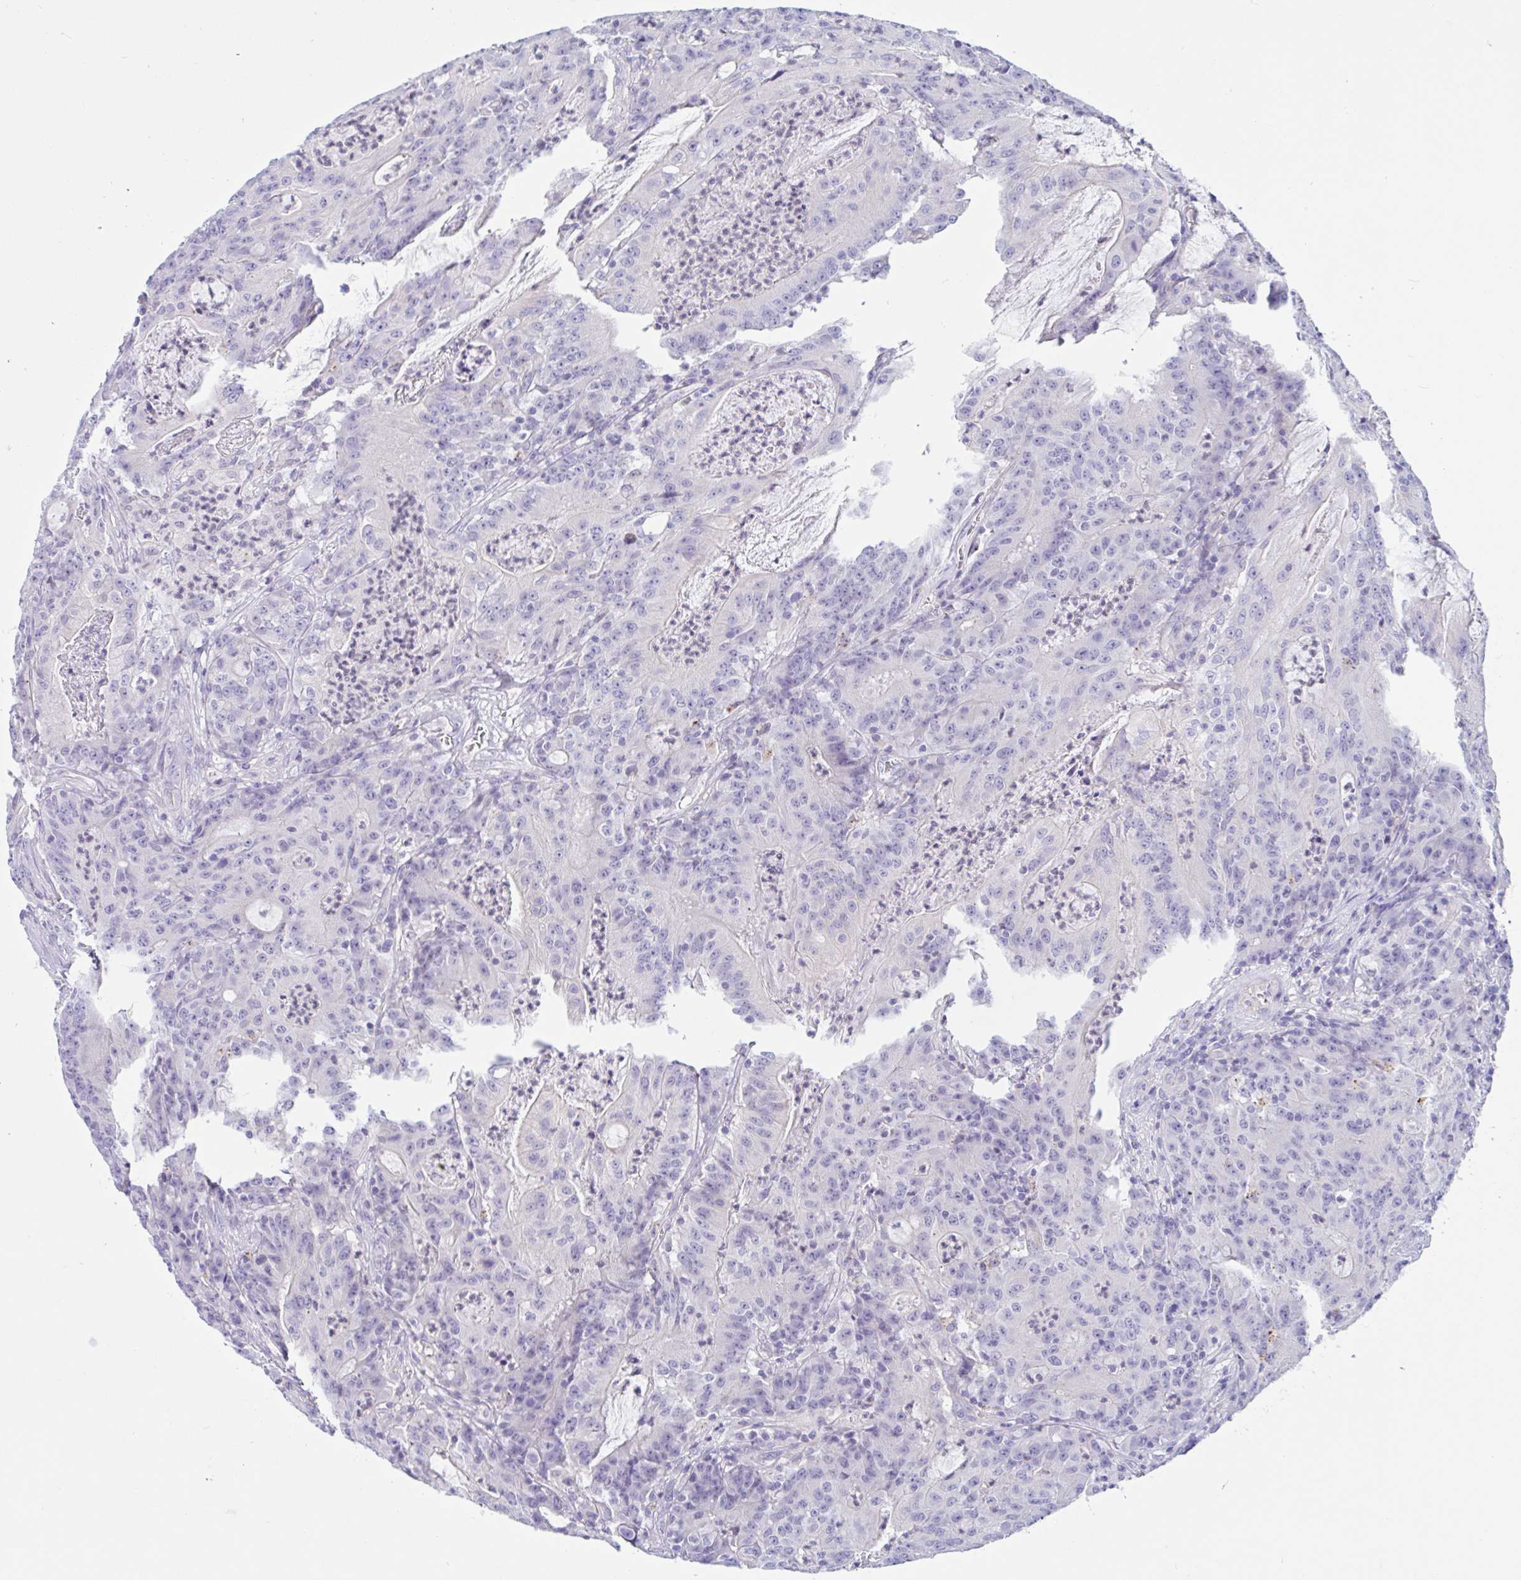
{"staining": {"intensity": "negative", "quantity": "none", "location": "none"}, "tissue": "colorectal cancer", "cell_type": "Tumor cells", "image_type": "cancer", "snomed": [{"axis": "morphology", "description": "Adenocarcinoma, NOS"}, {"axis": "topography", "description": "Colon"}], "caption": "This is an immunohistochemistry (IHC) histopathology image of colorectal cancer. There is no staining in tumor cells.", "gene": "OR6N2", "patient": {"sex": "male", "age": 83}}